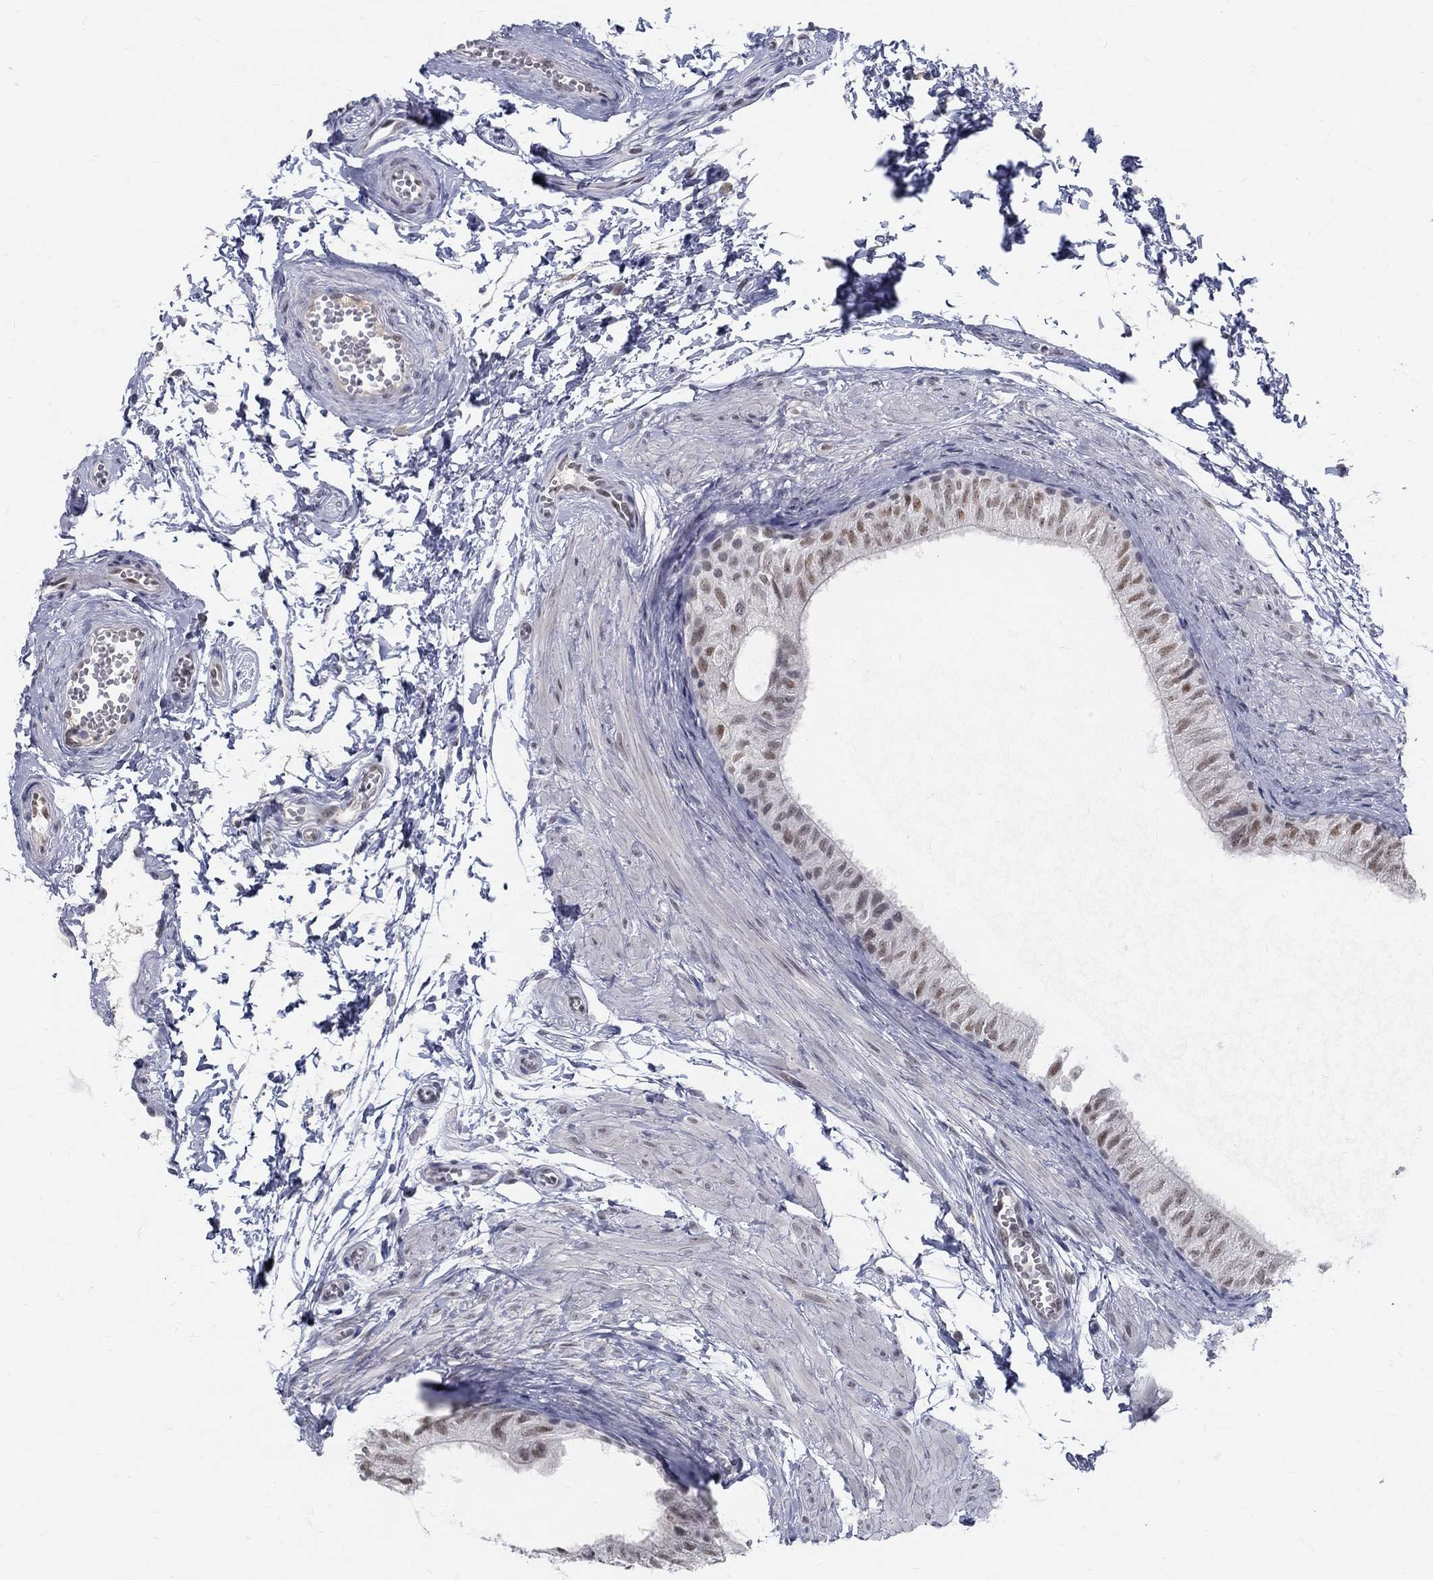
{"staining": {"intensity": "strong", "quantity": "25%-75%", "location": "nuclear"}, "tissue": "epididymis", "cell_type": "Glandular cells", "image_type": "normal", "snomed": [{"axis": "morphology", "description": "Normal tissue, NOS"}, {"axis": "topography", "description": "Epididymis"}], "caption": "This image displays benign epididymis stained with immunohistochemistry to label a protein in brown. The nuclear of glandular cells show strong positivity for the protein. Nuclei are counter-stained blue.", "gene": "GCFC2", "patient": {"sex": "male", "age": 22}}